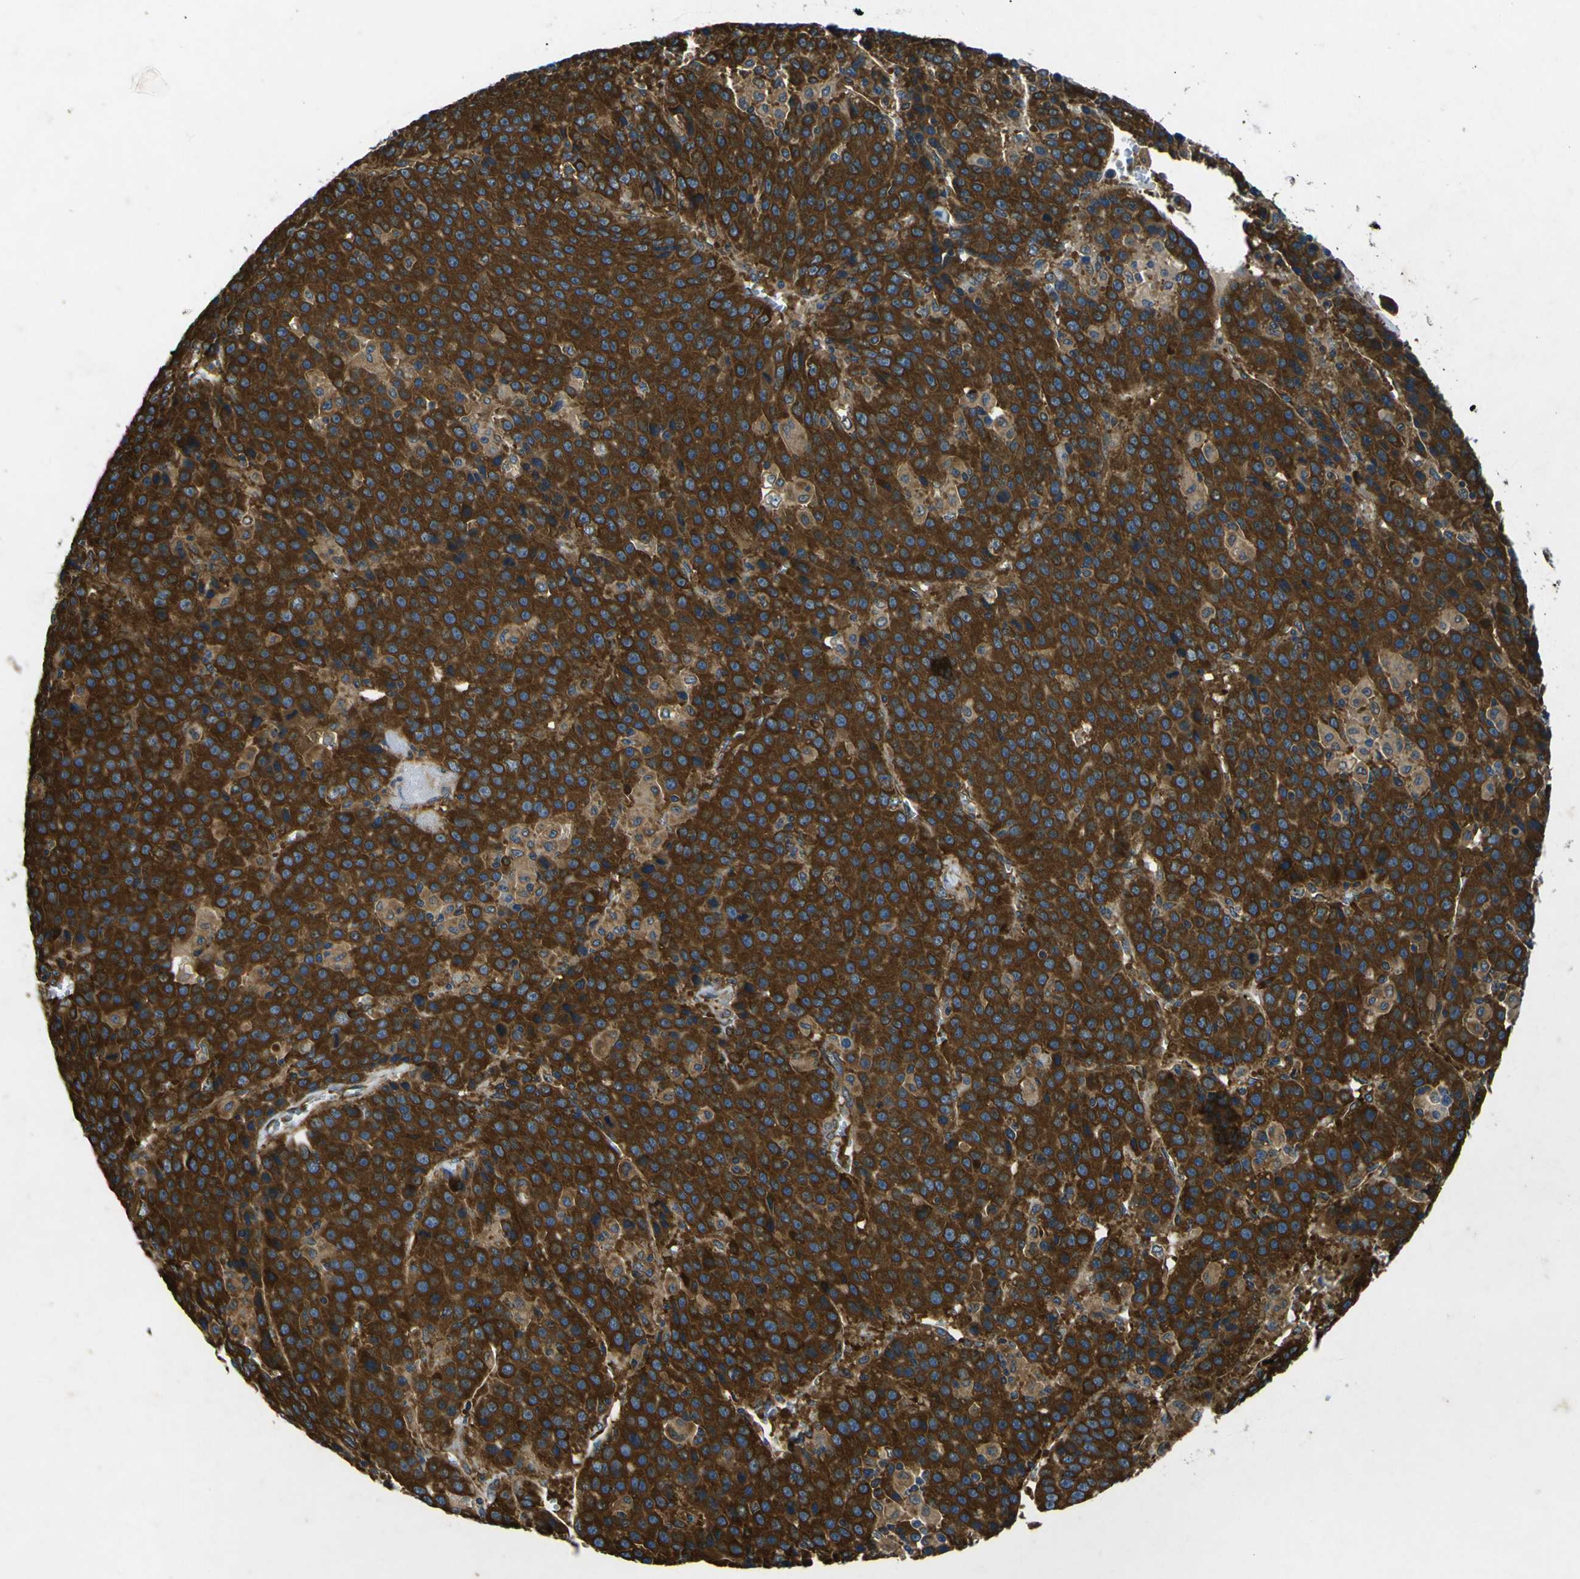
{"staining": {"intensity": "strong", "quantity": ">75%", "location": "cytoplasmic/membranous"}, "tissue": "liver cancer", "cell_type": "Tumor cells", "image_type": "cancer", "snomed": [{"axis": "morphology", "description": "Carcinoma, Hepatocellular, NOS"}, {"axis": "topography", "description": "Liver"}], "caption": "Protein staining displays strong cytoplasmic/membranous positivity in about >75% of tumor cells in liver cancer (hepatocellular carcinoma). (DAB IHC with brightfield microscopy, high magnification).", "gene": "RPSA", "patient": {"sex": "female", "age": 53}}